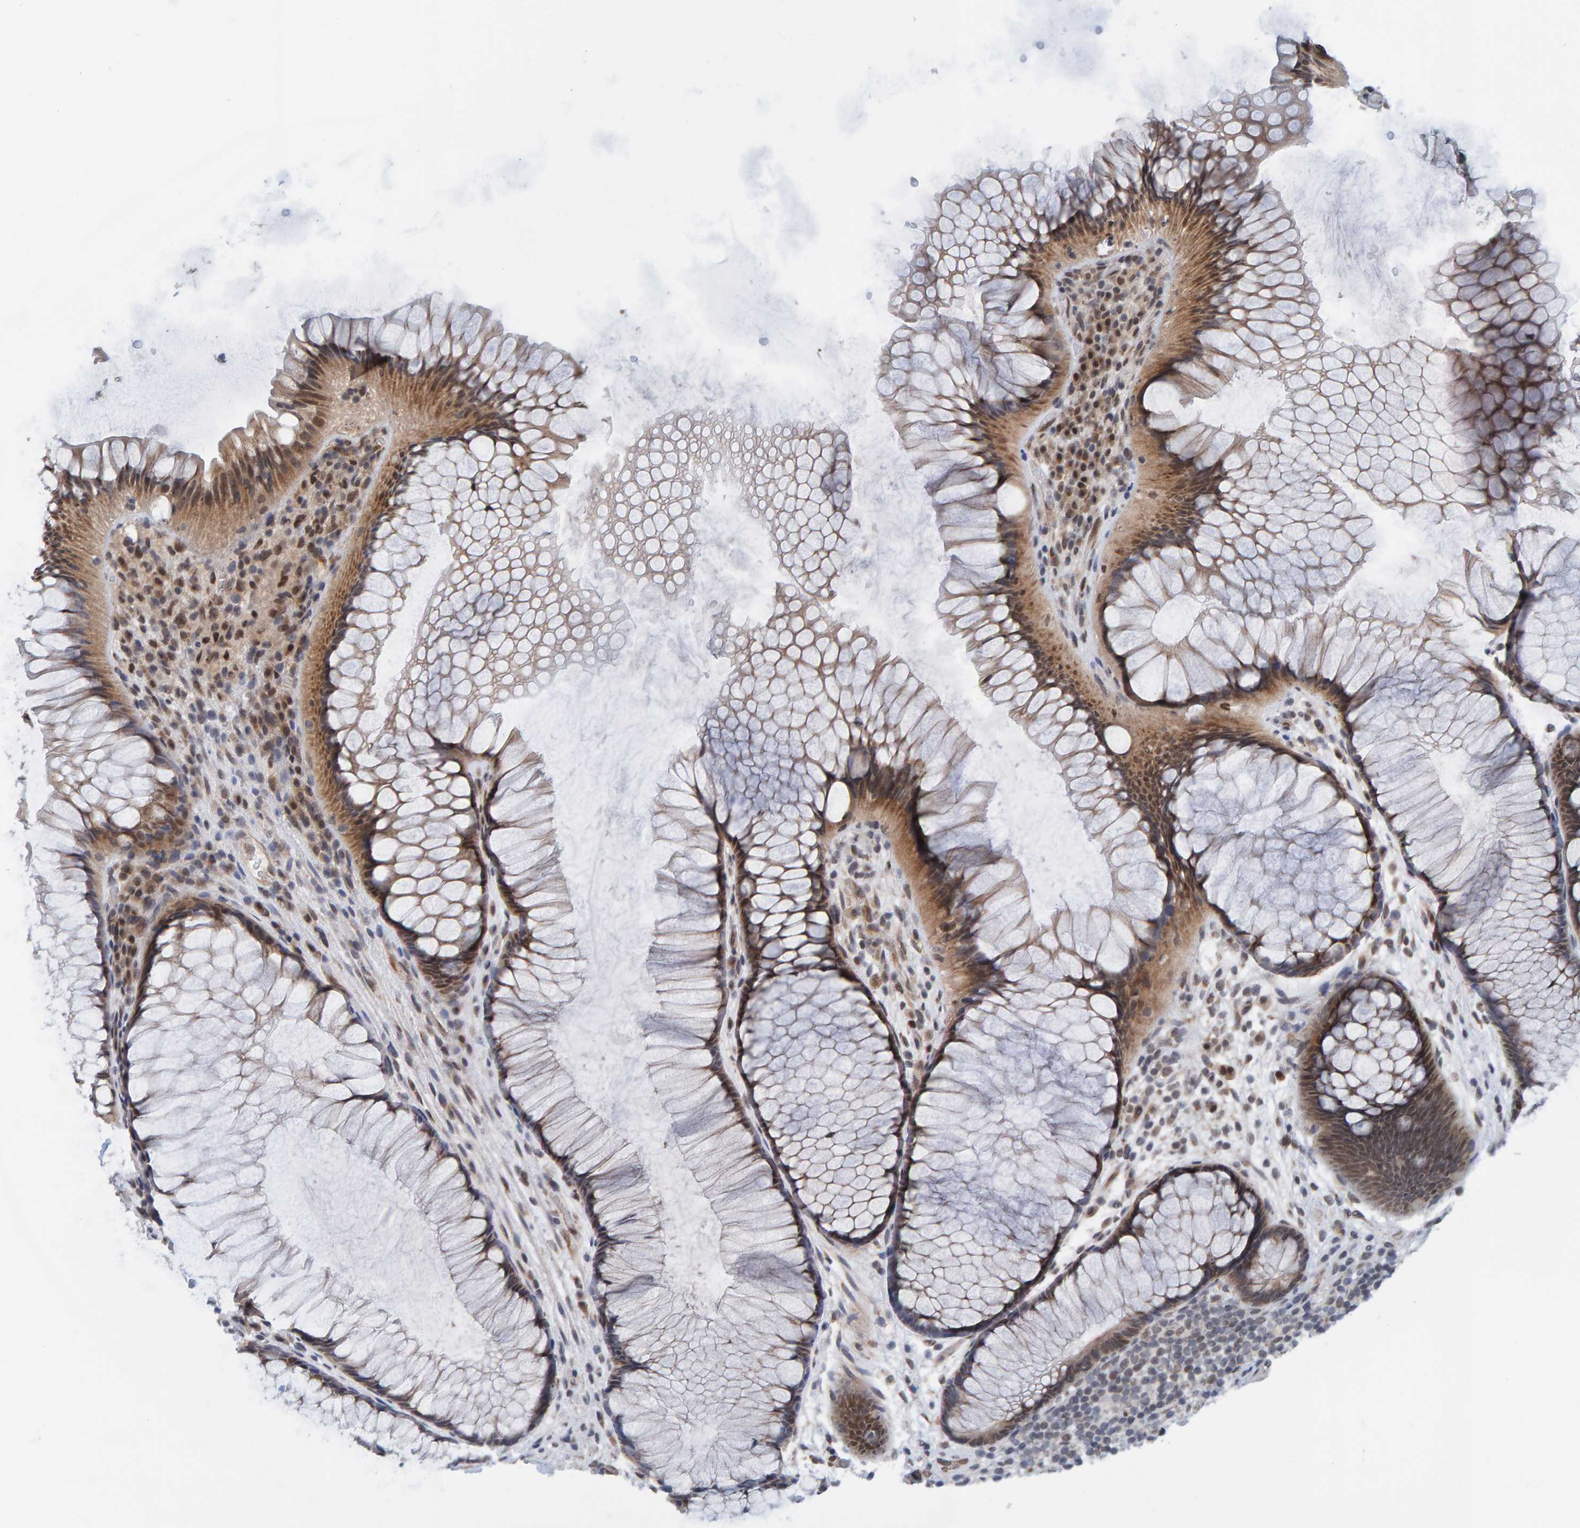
{"staining": {"intensity": "moderate", "quantity": ">75%", "location": "cytoplasmic/membranous,nuclear"}, "tissue": "rectum", "cell_type": "Glandular cells", "image_type": "normal", "snomed": [{"axis": "morphology", "description": "Normal tissue, NOS"}, {"axis": "topography", "description": "Rectum"}], "caption": "Glandular cells exhibit moderate cytoplasmic/membranous,nuclear expression in about >75% of cells in unremarkable rectum.", "gene": "SCRN2", "patient": {"sex": "male", "age": 51}}